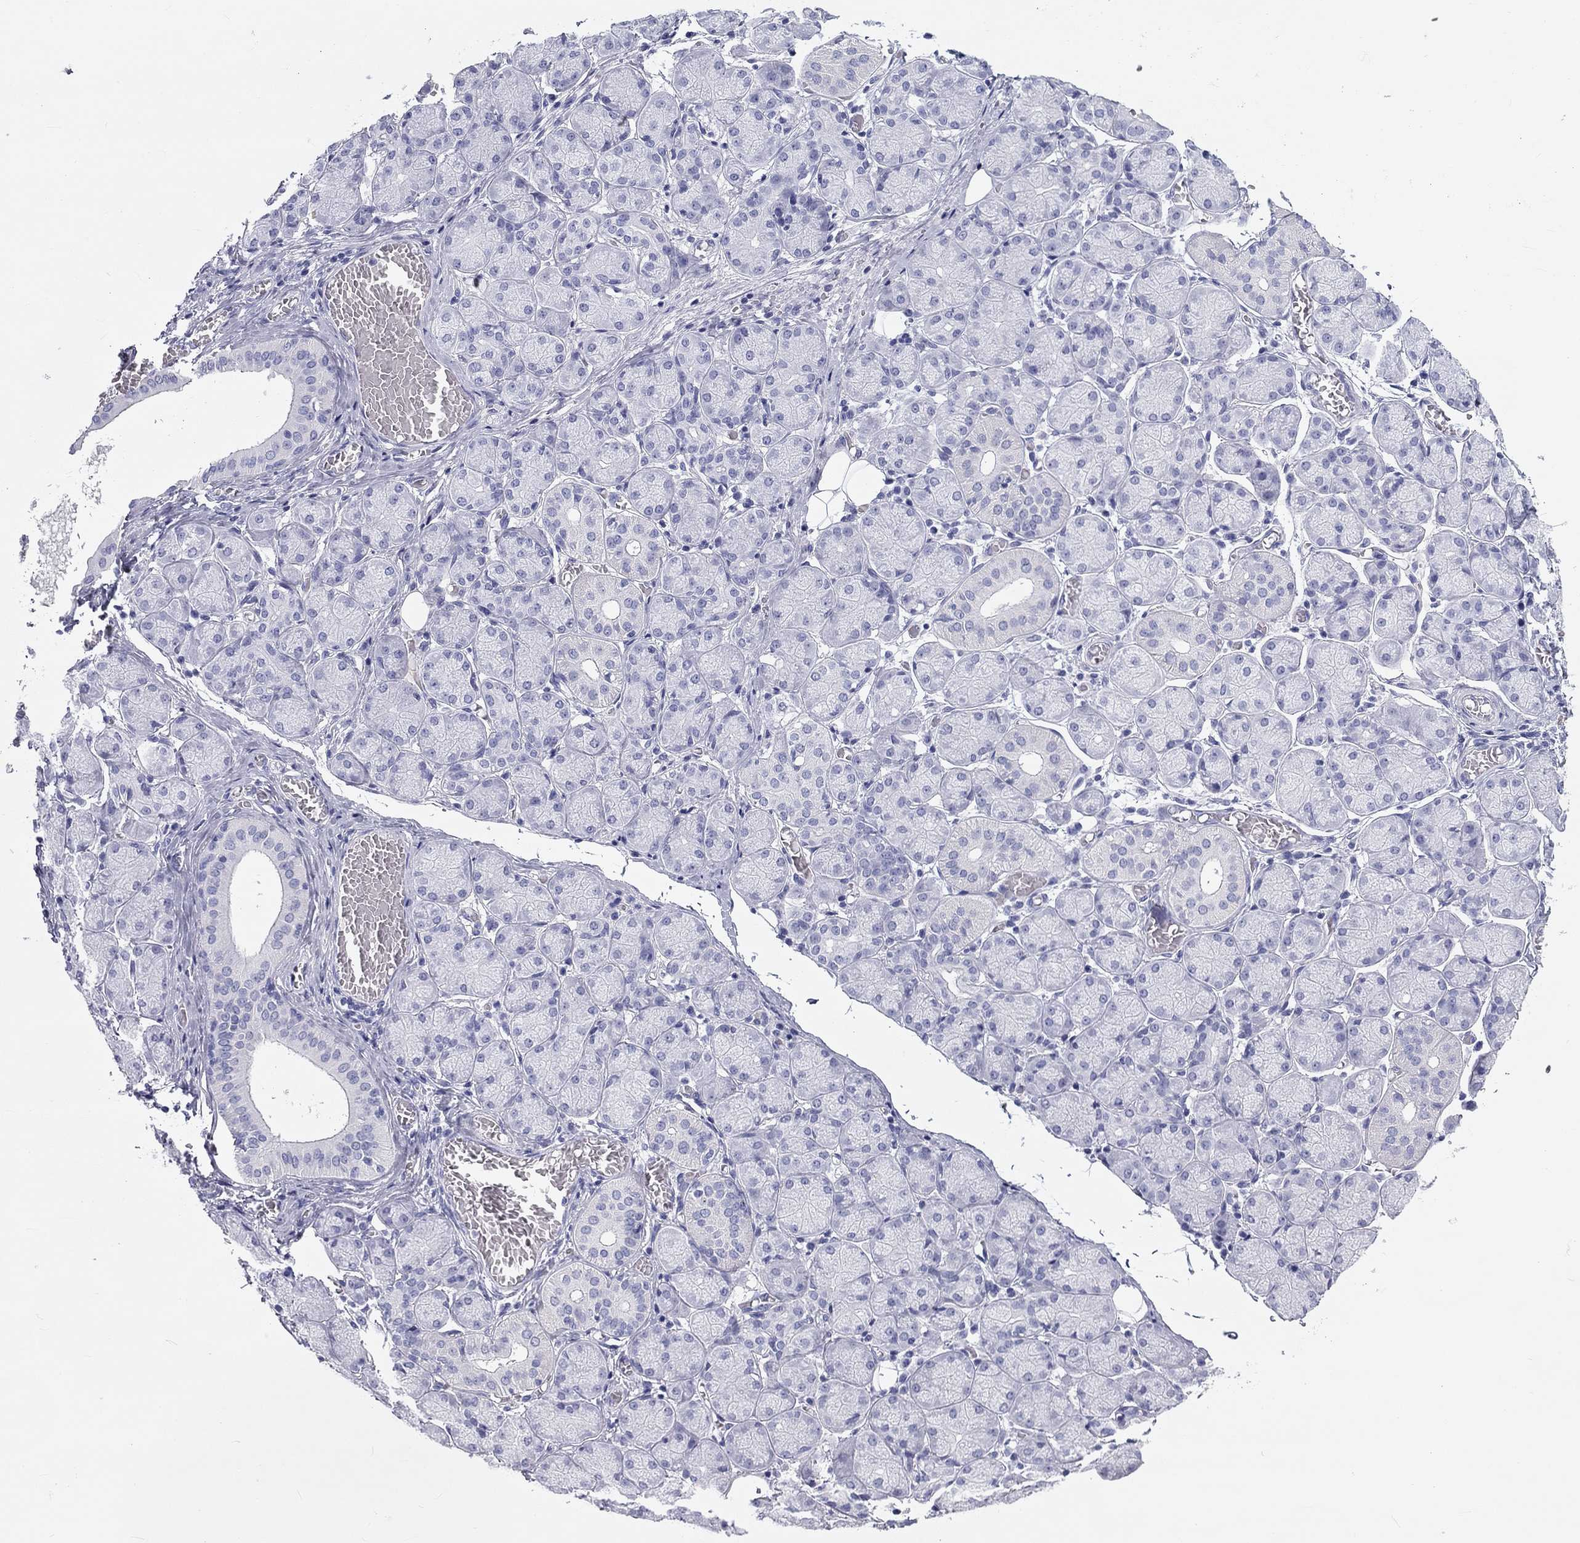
{"staining": {"intensity": "negative", "quantity": "none", "location": "none"}, "tissue": "salivary gland", "cell_type": "Glandular cells", "image_type": "normal", "snomed": [{"axis": "morphology", "description": "Normal tissue, NOS"}, {"axis": "topography", "description": "Salivary gland"}, {"axis": "topography", "description": "Peripheral nerve tissue"}], "caption": "Immunohistochemical staining of benign salivary gland exhibits no significant expression in glandular cells.", "gene": "DNALI1", "patient": {"sex": "female", "age": 24}}